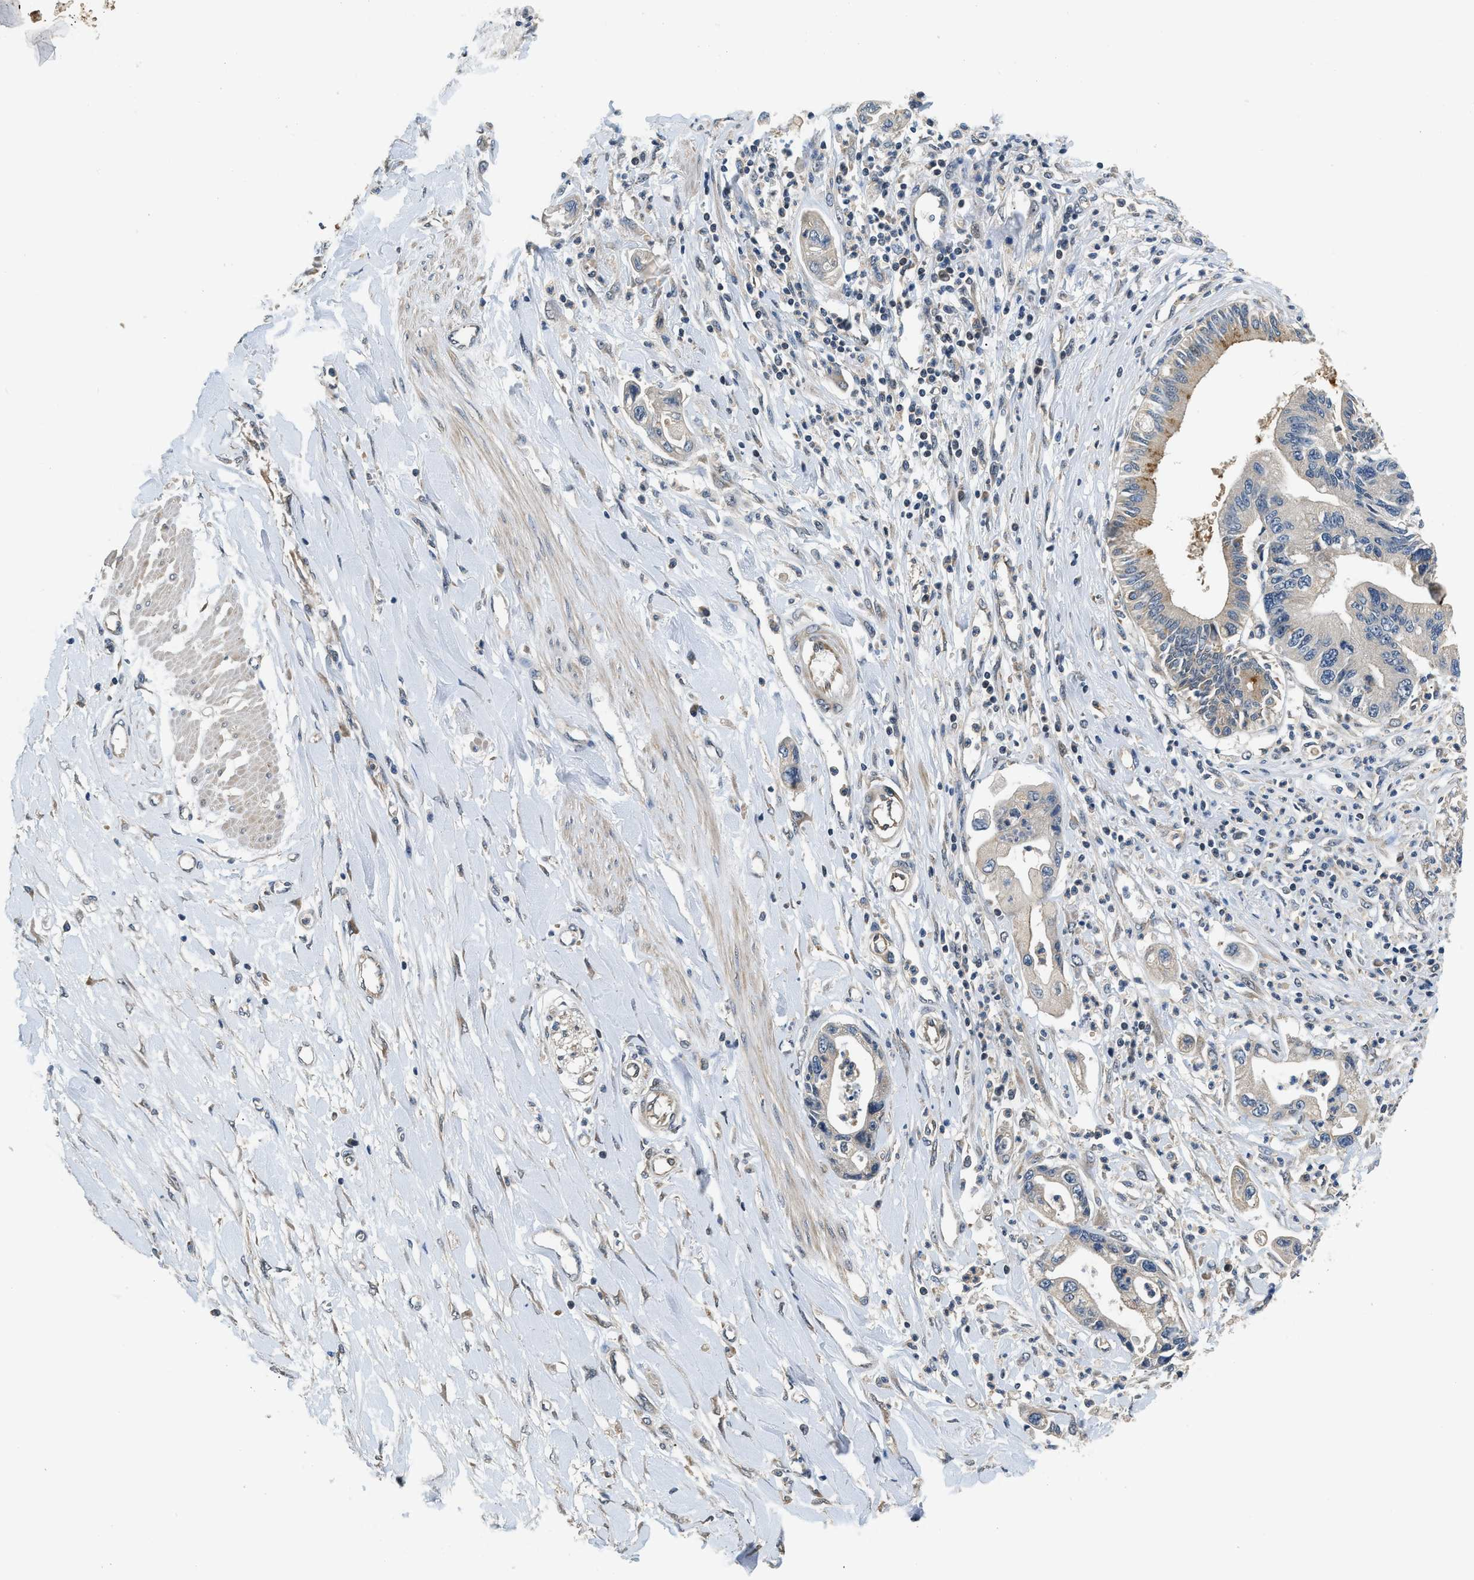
{"staining": {"intensity": "weak", "quantity": ">75%", "location": "cytoplasmic/membranous"}, "tissue": "pancreatic cancer", "cell_type": "Tumor cells", "image_type": "cancer", "snomed": [{"axis": "morphology", "description": "Adenocarcinoma, NOS"}, {"axis": "topography", "description": "Pancreas"}], "caption": "DAB immunohistochemical staining of human pancreatic adenocarcinoma shows weak cytoplasmic/membranous protein expression in about >75% of tumor cells.", "gene": "IL3RA", "patient": {"sex": "male", "age": 56}}